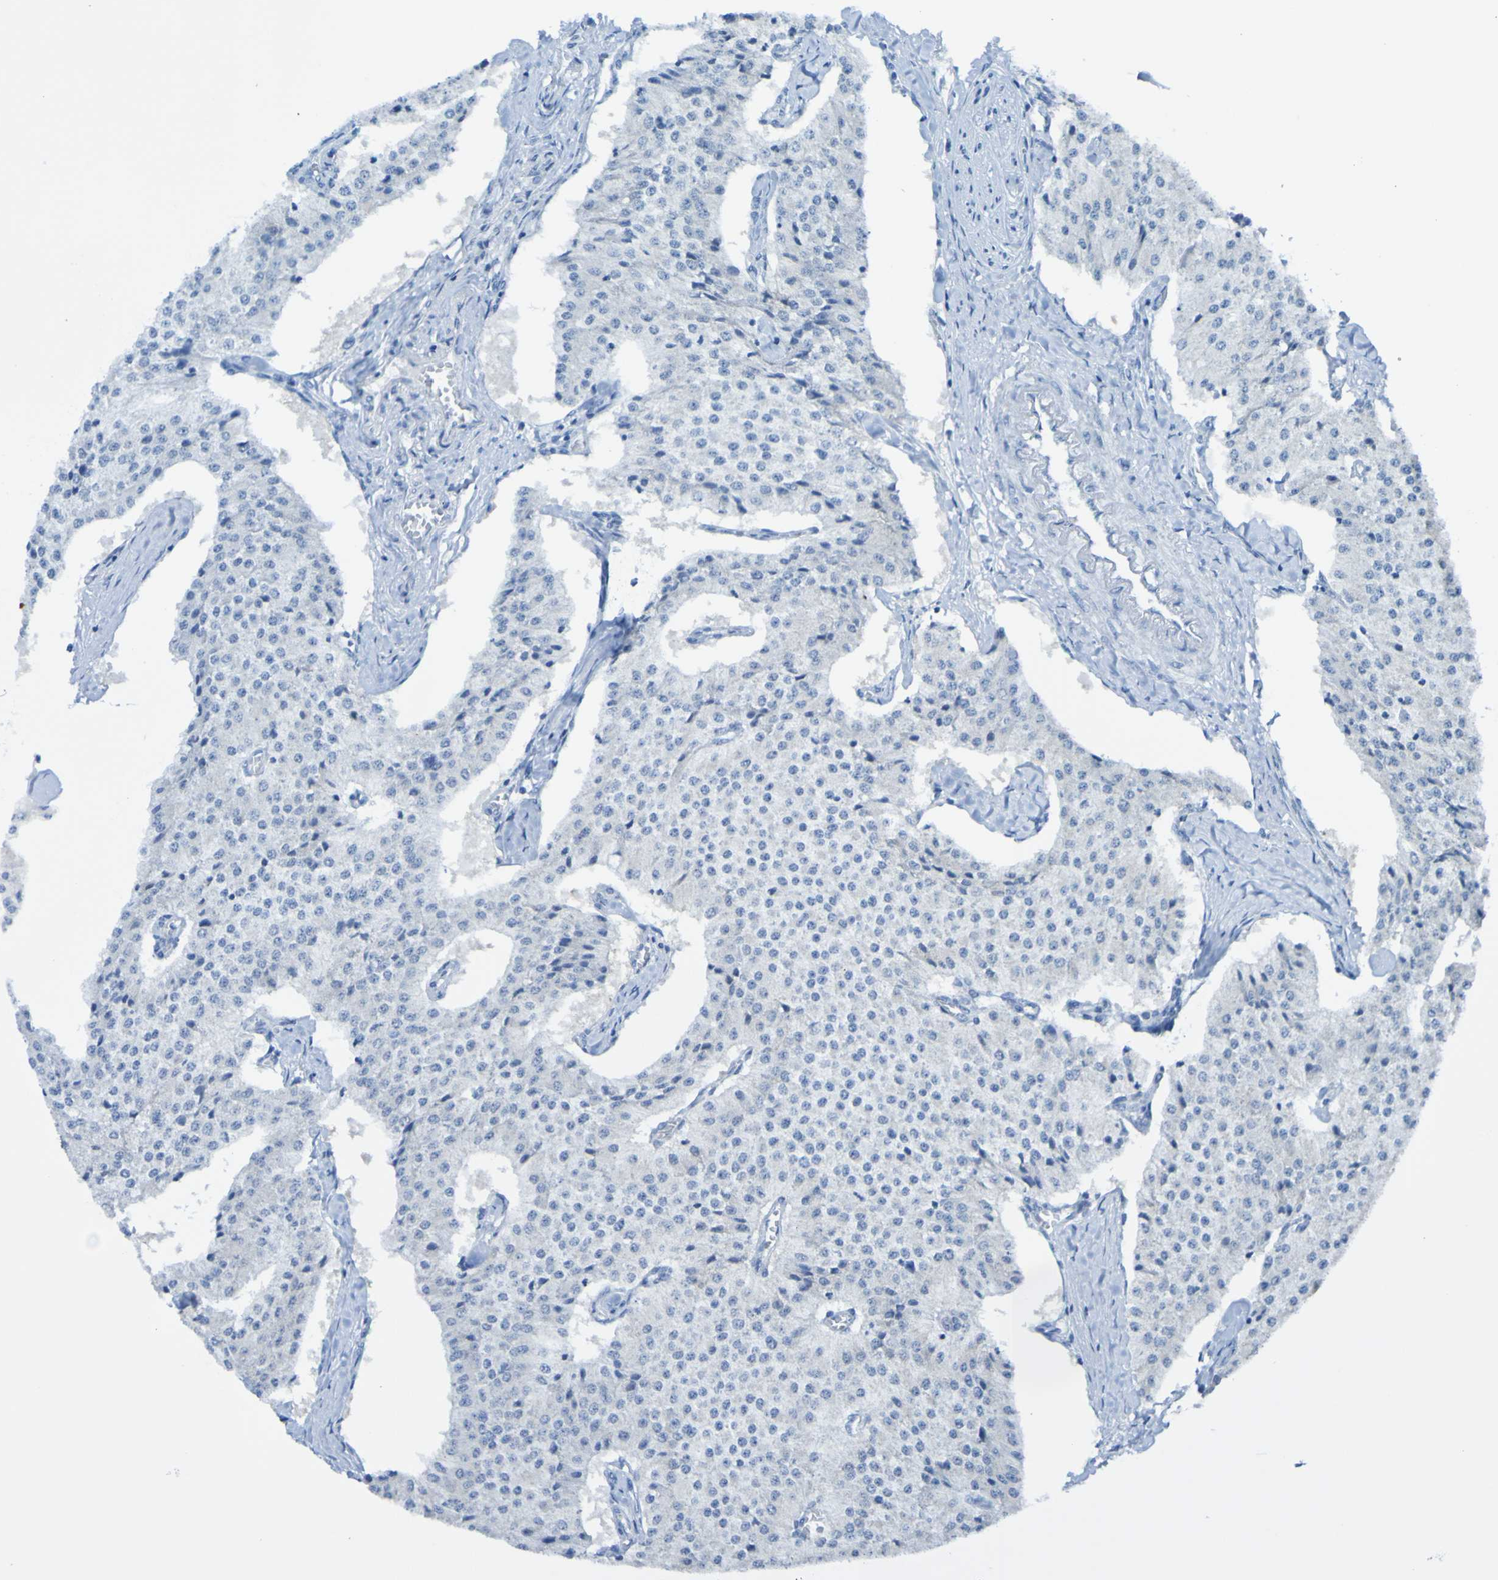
{"staining": {"intensity": "negative", "quantity": "none", "location": "none"}, "tissue": "carcinoid", "cell_type": "Tumor cells", "image_type": "cancer", "snomed": [{"axis": "morphology", "description": "Carcinoid, malignant, NOS"}, {"axis": "topography", "description": "Colon"}], "caption": "A micrograph of human malignant carcinoid is negative for staining in tumor cells.", "gene": "ACMSD", "patient": {"sex": "female", "age": 52}}